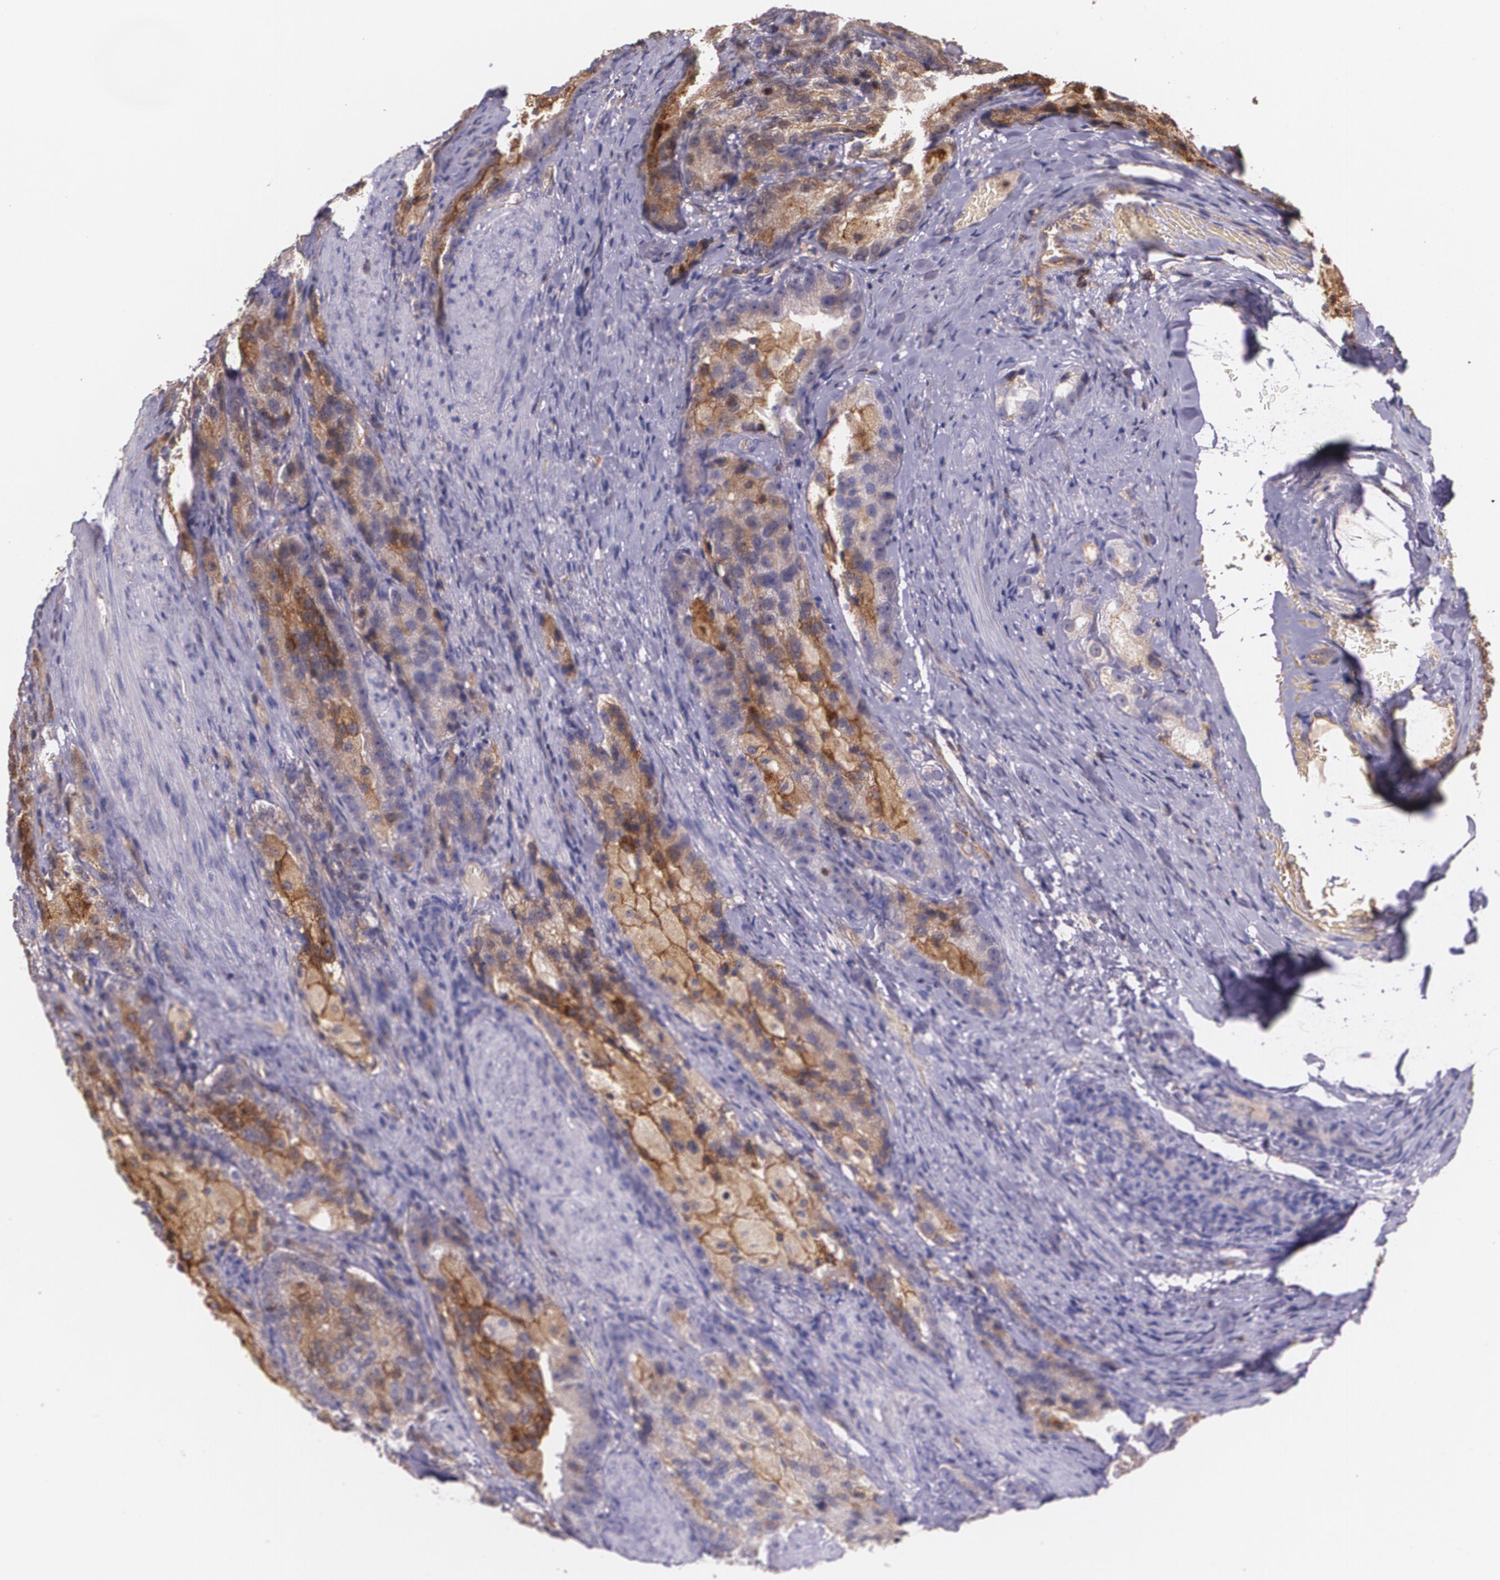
{"staining": {"intensity": "moderate", "quantity": "25%-75%", "location": "cytoplasmic/membranous"}, "tissue": "prostate cancer", "cell_type": "Tumor cells", "image_type": "cancer", "snomed": [{"axis": "morphology", "description": "Adenocarcinoma, High grade"}, {"axis": "topography", "description": "Prostate"}], "caption": "IHC image of prostate high-grade adenocarcinoma stained for a protein (brown), which demonstrates medium levels of moderate cytoplasmic/membranous expression in about 25%-75% of tumor cells.", "gene": "B2M", "patient": {"sex": "male", "age": 63}}